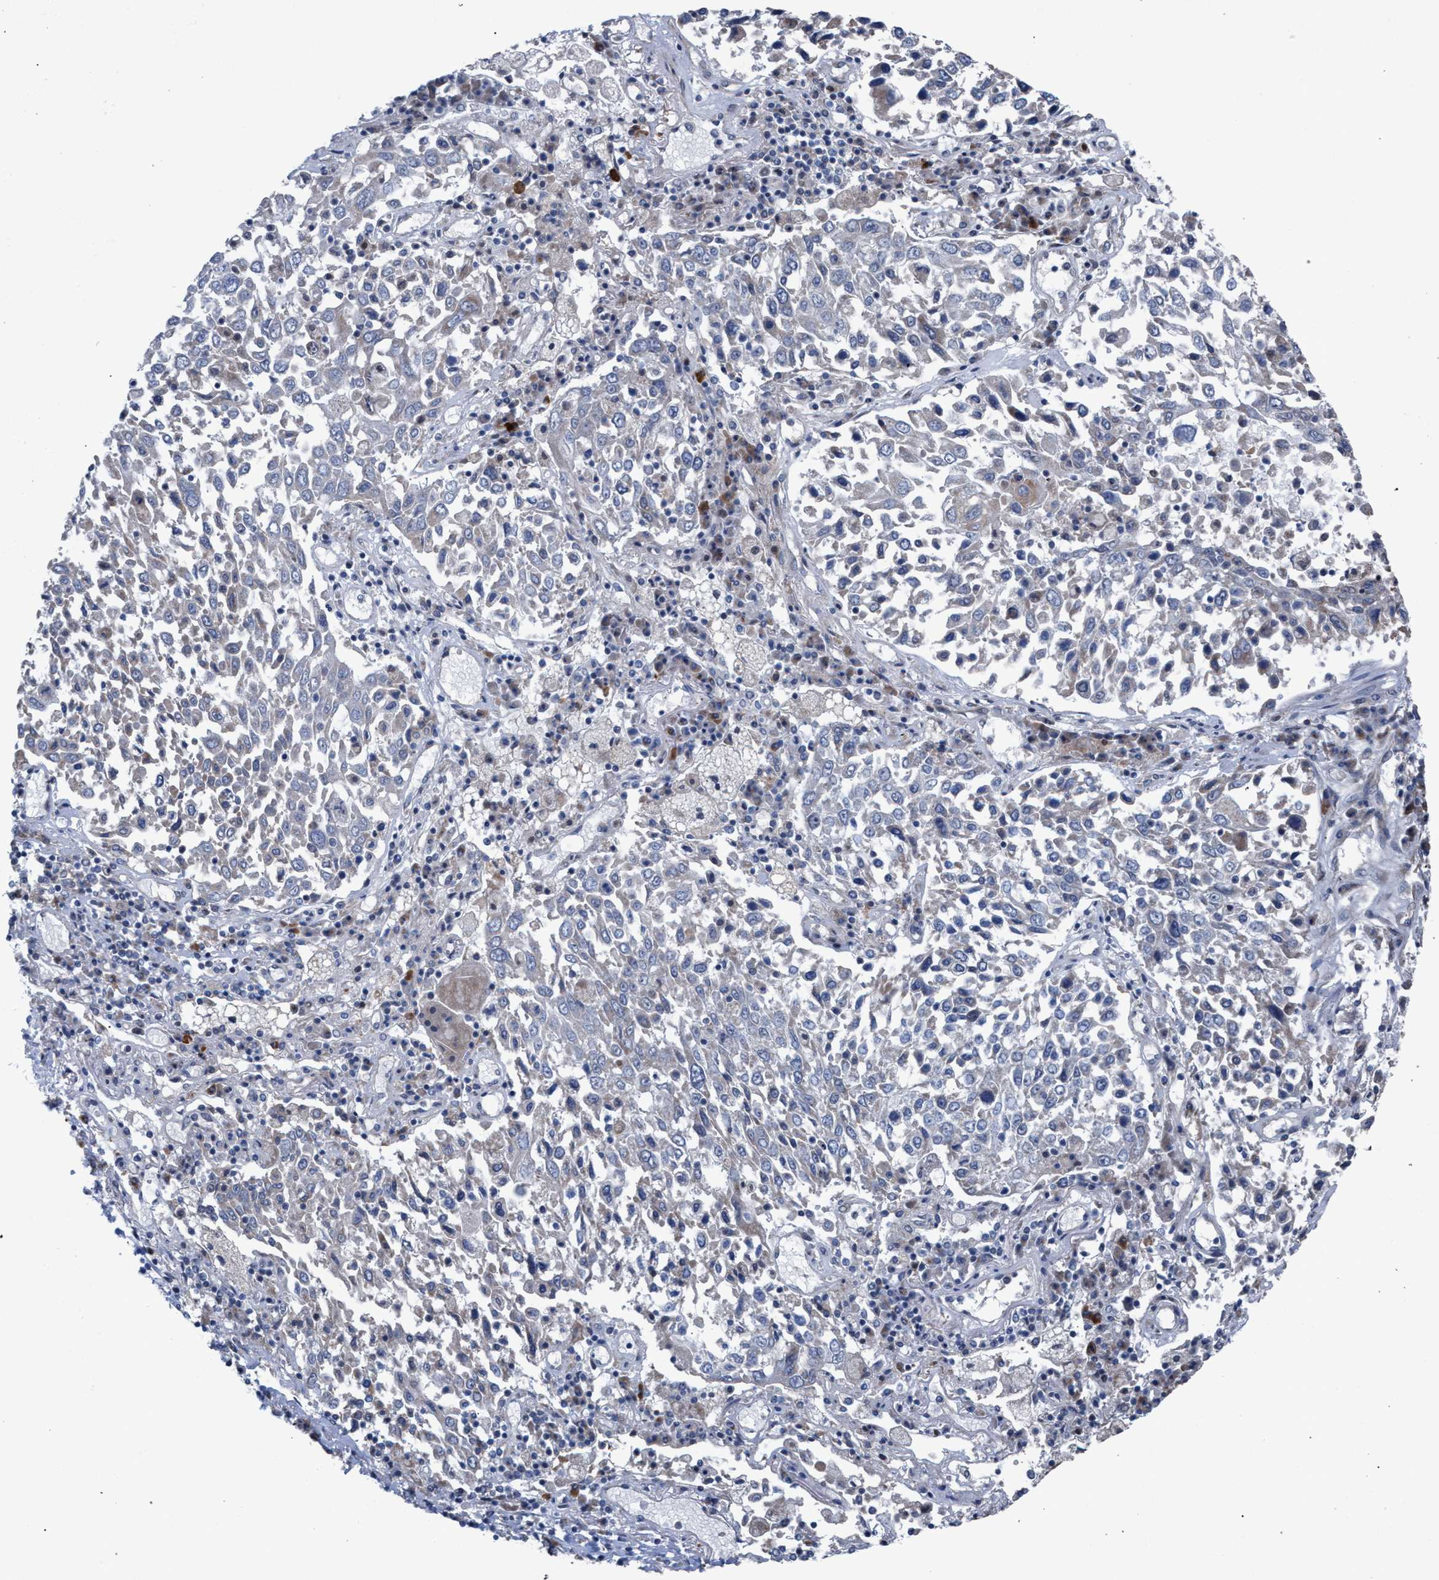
{"staining": {"intensity": "negative", "quantity": "none", "location": "none"}, "tissue": "lung cancer", "cell_type": "Tumor cells", "image_type": "cancer", "snomed": [{"axis": "morphology", "description": "Squamous cell carcinoma, NOS"}, {"axis": "topography", "description": "Lung"}], "caption": "Immunohistochemistry photomicrograph of lung cancer stained for a protein (brown), which displays no staining in tumor cells. (Brightfield microscopy of DAB IHC at high magnification).", "gene": "RNF135", "patient": {"sex": "male", "age": 65}}